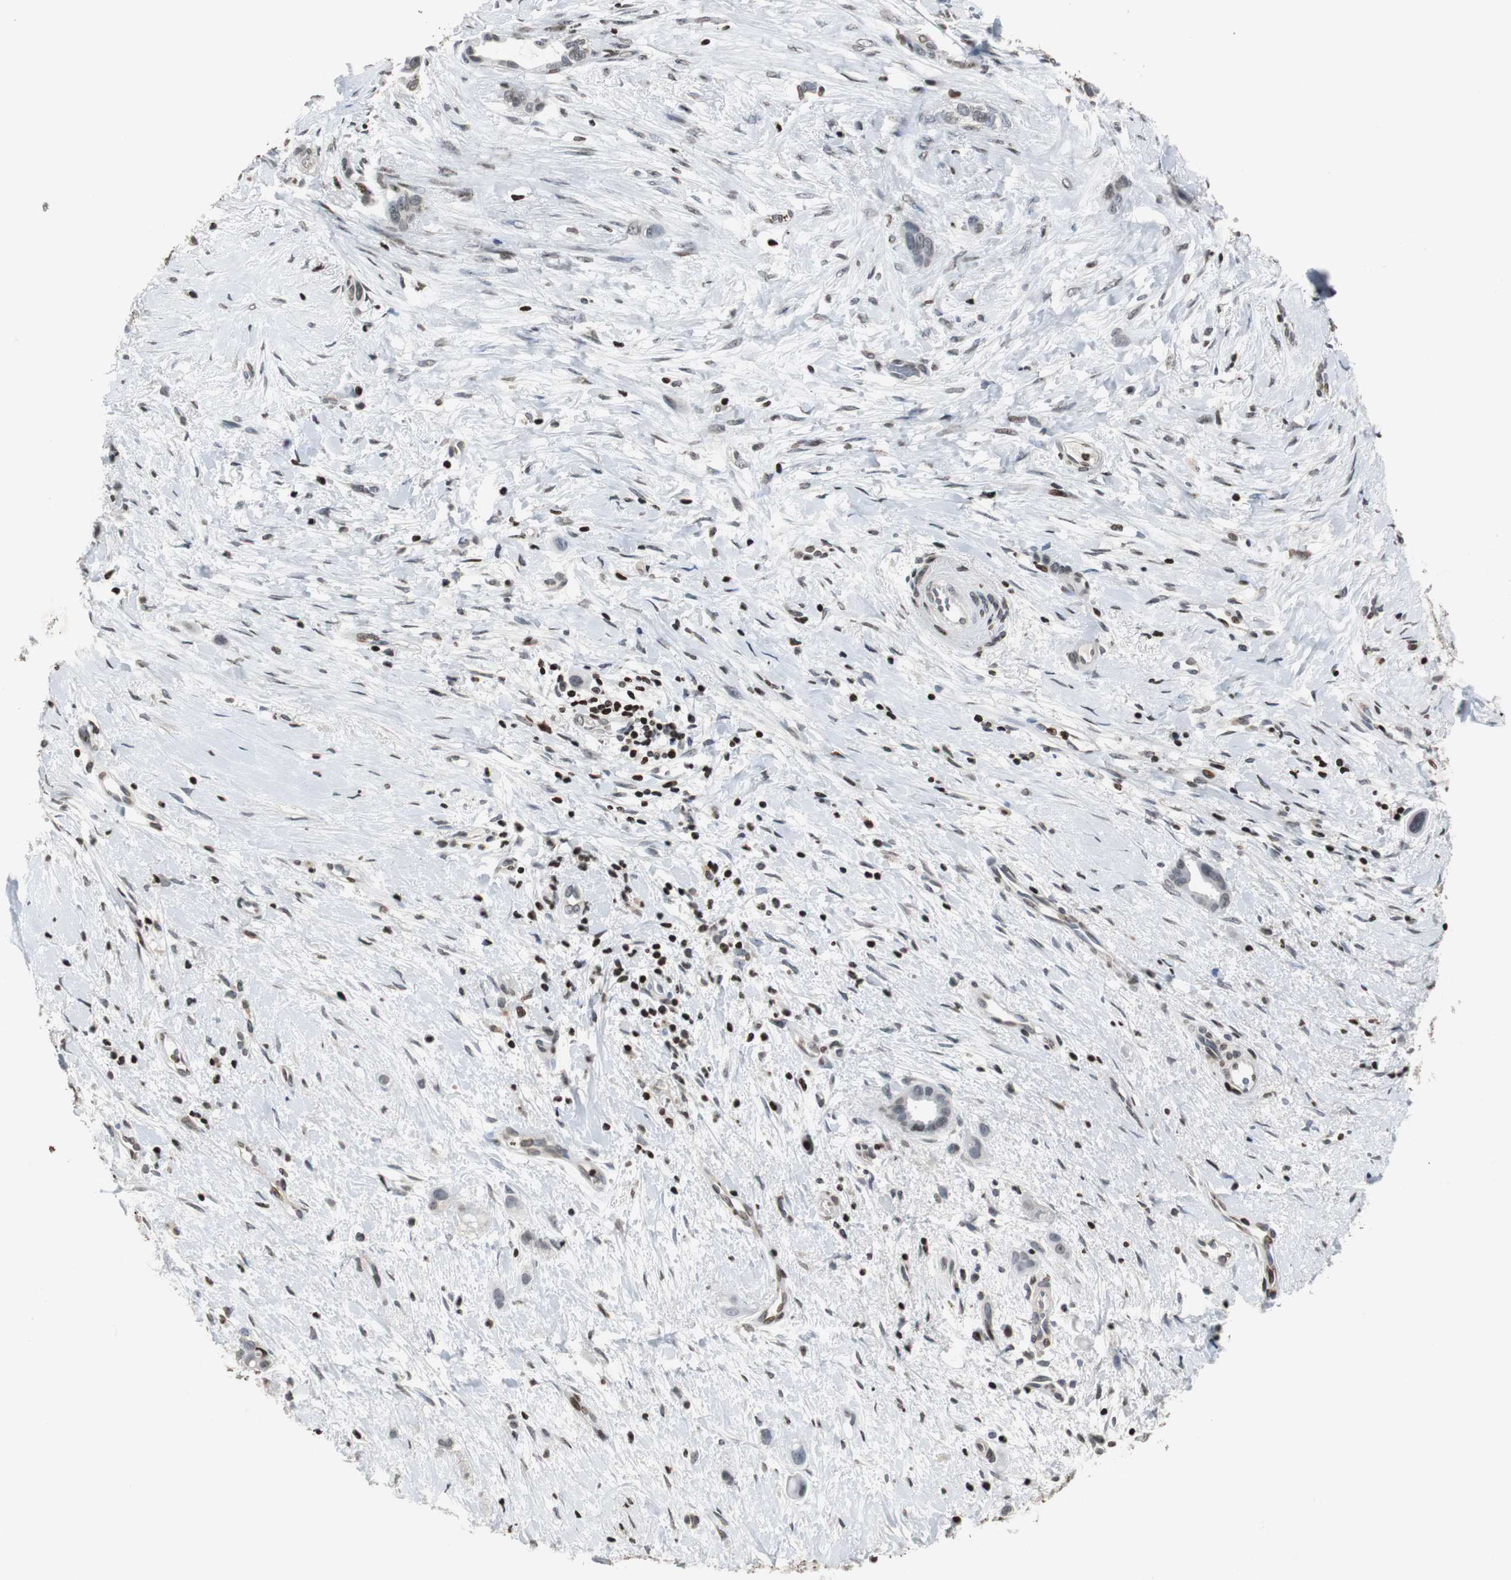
{"staining": {"intensity": "strong", "quantity": "25%-75%", "location": "nuclear"}, "tissue": "liver cancer", "cell_type": "Tumor cells", "image_type": "cancer", "snomed": [{"axis": "morphology", "description": "Cholangiocarcinoma"}, {"axis": "topography", "description": "Liver"}], "caption": "Liver cancer stained with DAB IHC displays high levels of strong nuclear positivity in approximately 25%-75% of tumor cells. (DAB (3,3'-diaminobenzidine) IHC, brown staining for protein, blue staining for nuclei).", "gene": "PAXIP1", "patient": {"sex": "female", "age": 65}}